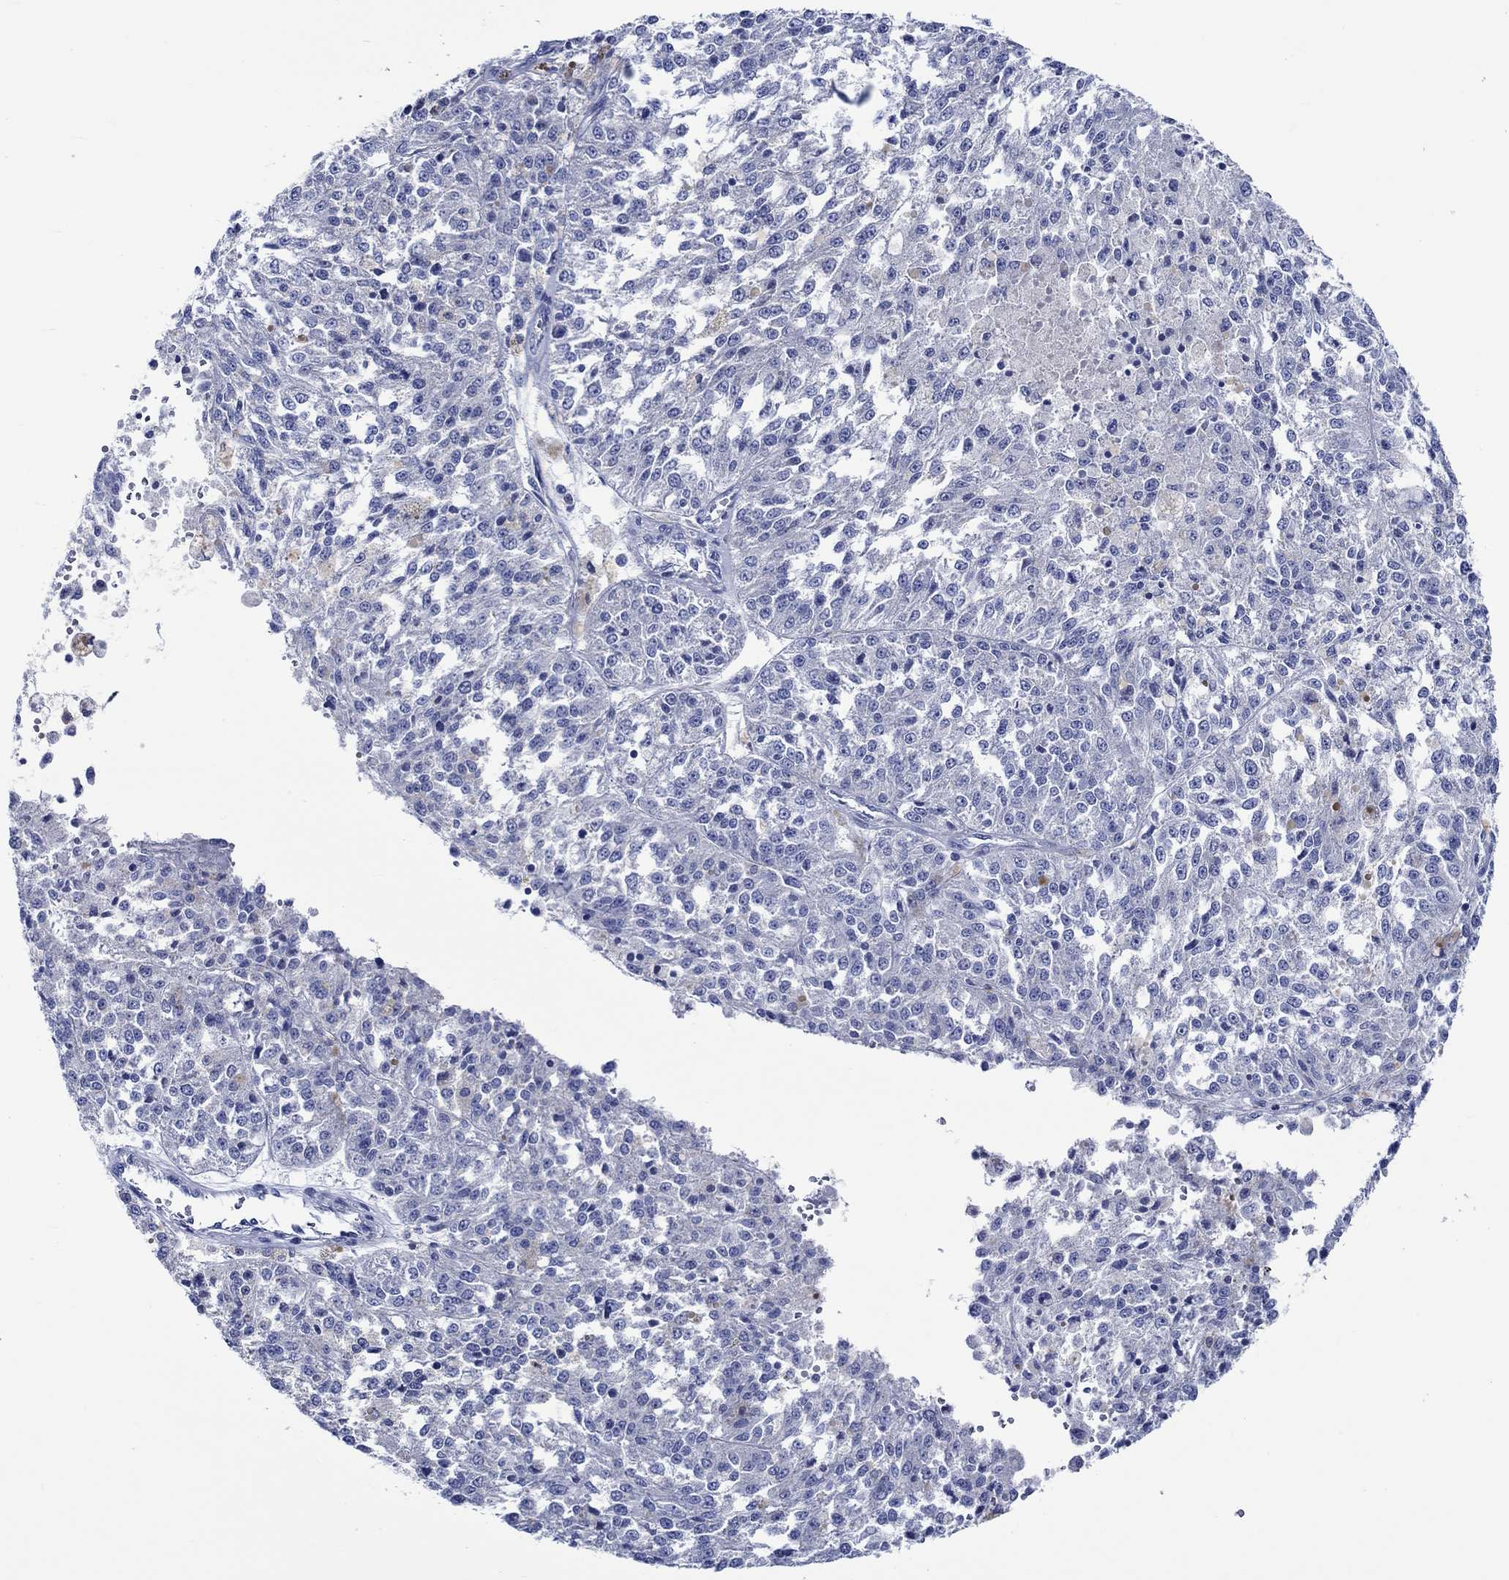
{"staining": {"intensity": "negative", "quantity": "none", "location": "none"}, "tissue": "melanoma", "cell_type": "Tumor cells", "image_type": "cancer", "snomed": [{"axis": "morphology", "description": "Malignant melanoma, Metastatic site"}, {"axis": "topography", "description": "Lymph node"}], "caption": "Tumor cells show no significant positivity in melanoma.", "gene": "PTPRN2", "patient": {"sex": "female", "age": 64}}